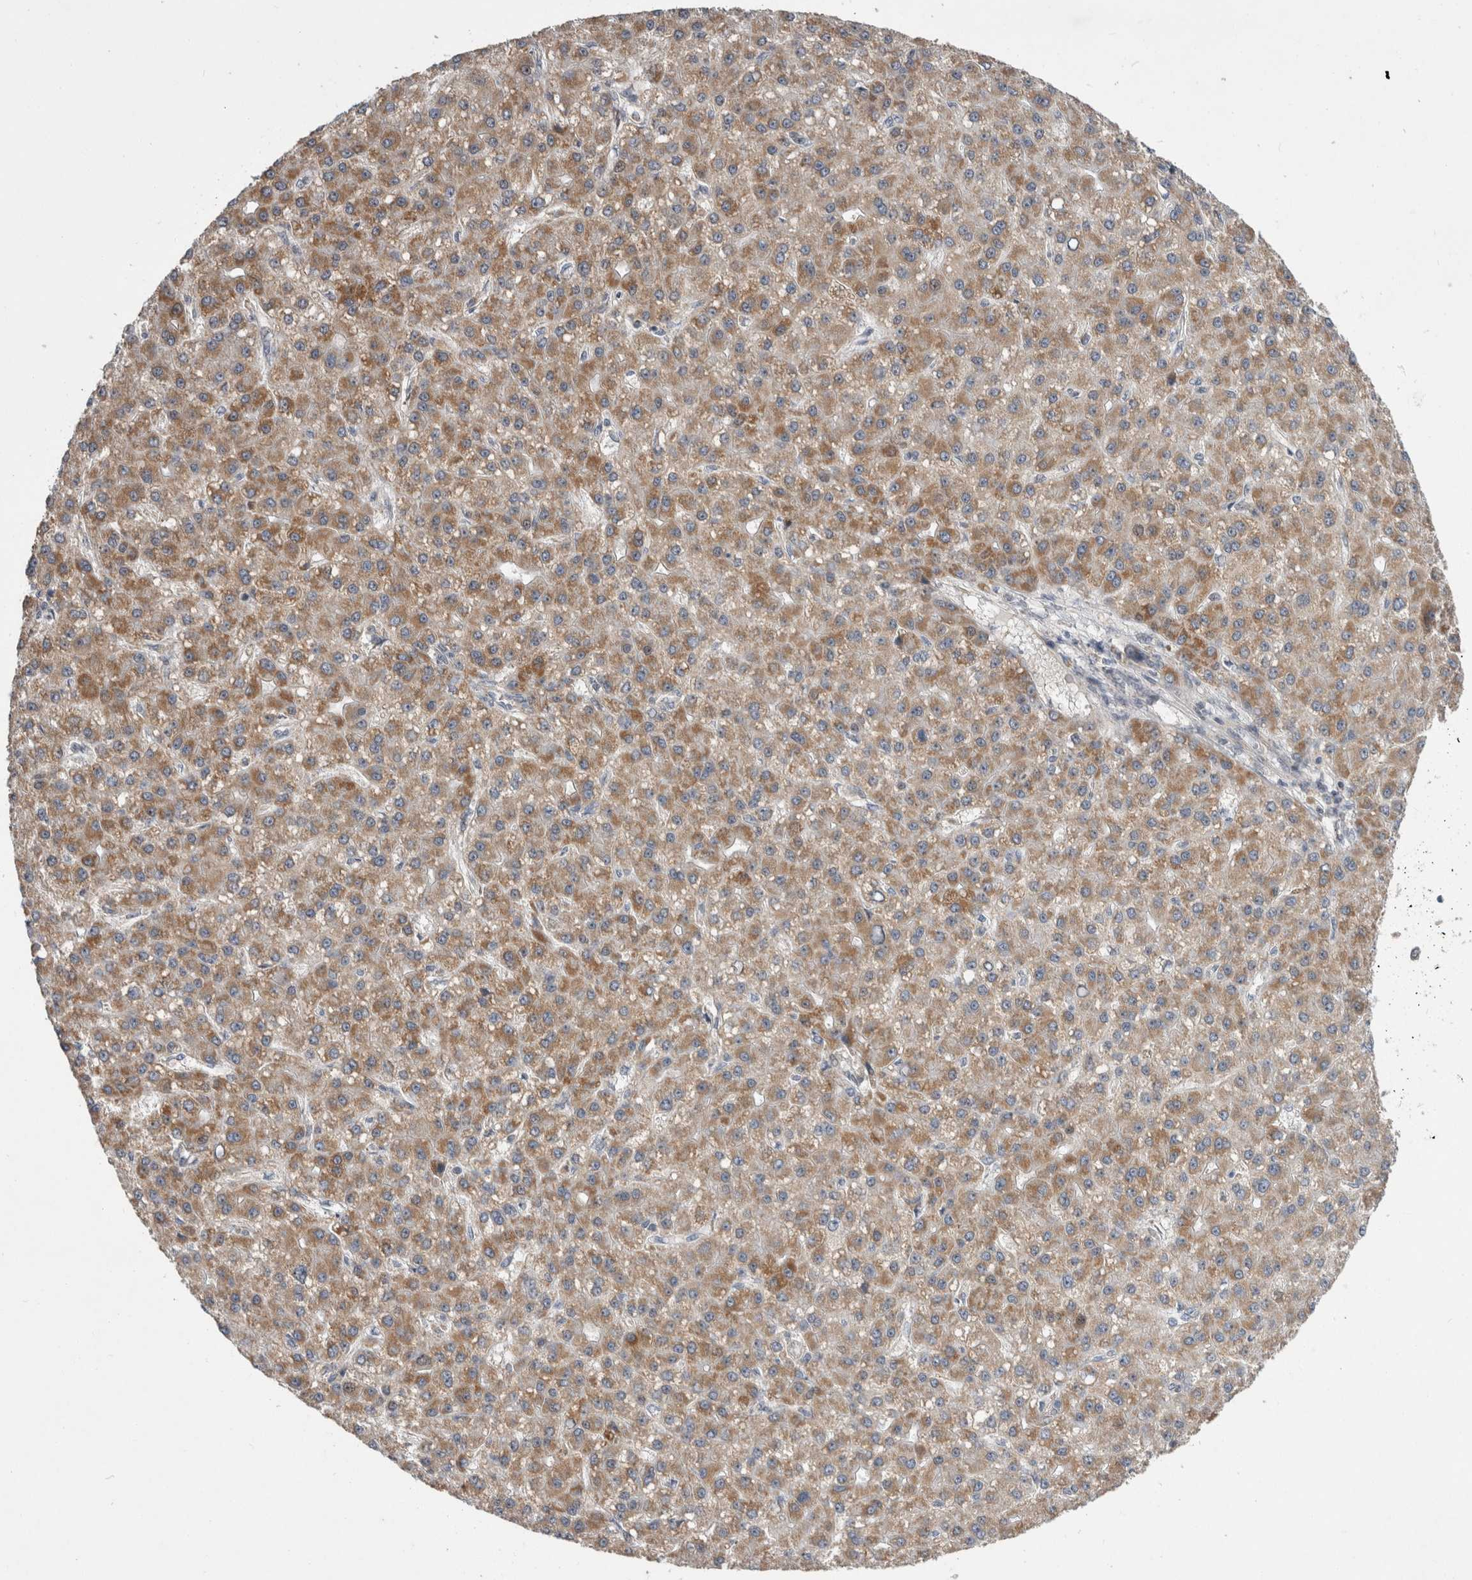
{"staining": {"intensity": "moderate", "quantity": ">75%", "location": "cytoplasmic/membranous"}, "tissue": "liver cancer", "cell_type": "Tumor cells", "image_type": "cancer", "snomed": [{"axis": "morphology", "description": "Carcinoma, Hepatocellular, NOS"}, {"axis": "topography", "description": "Liver"}], "caption": "Moderate cytoplasmic/membranous protein expression is appreciated in approximately >75% of tumor cells in liver cancer.", "gene": "MRPL37", "patient": {"sex": "male", "age": 67}}